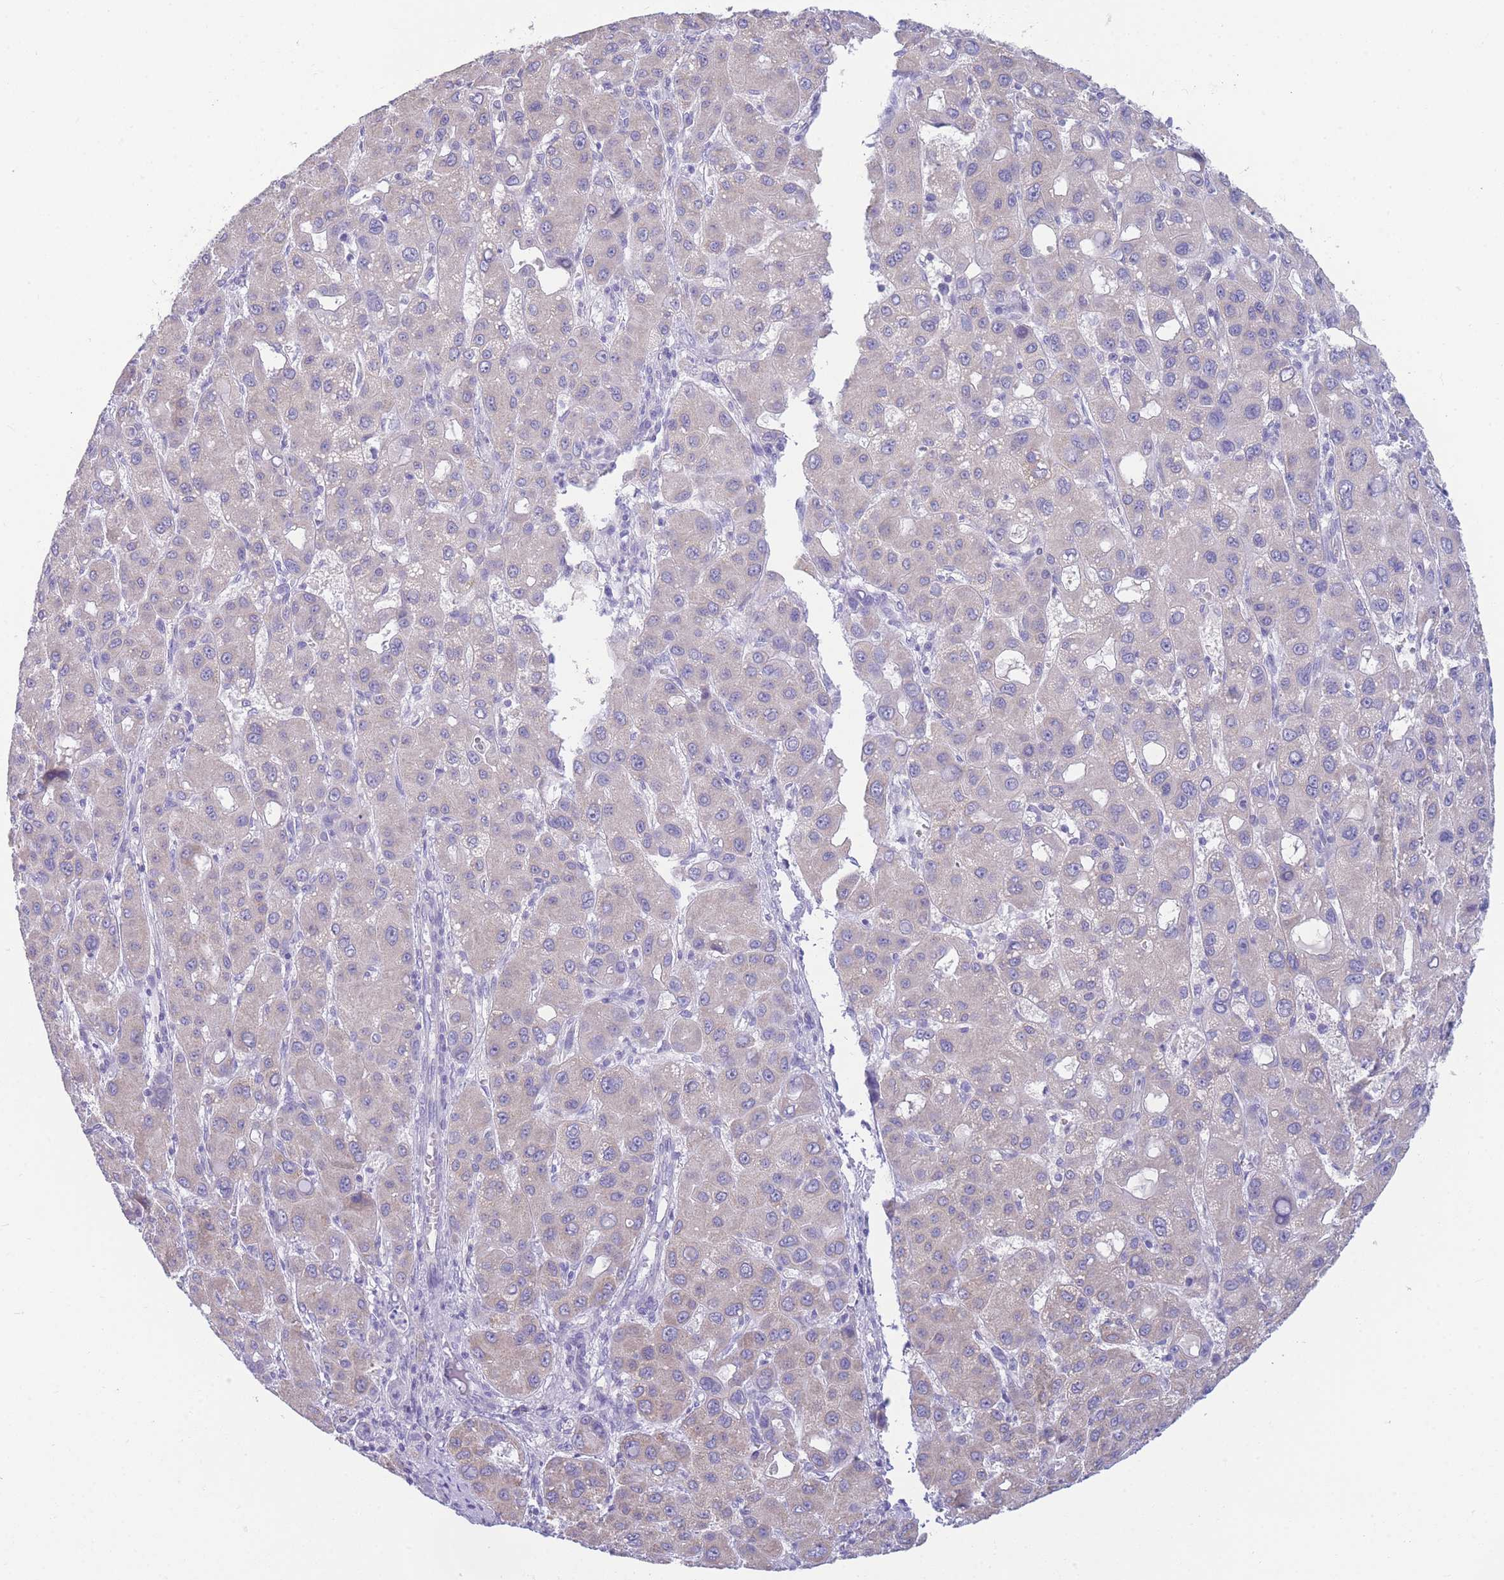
{"staining": {"intensity": "weak", "quantity": "<25%", "location": "cytoplasmic/membranous"}, "tissue": "liver cancer", "cell_type": "Tumor cells", "image_type": "cancer", "snomed": [{"axis": "morphology", "description": "Carcinoma, Hepatocellular, NOS"}, {"axis": "topography", "description": "Liver"}], "caption": "Tumor cells show no significant staining in hepatocellular carcinoma (liver).", "gene": "DHRS11", "patient": {"sex": "male", "age": 55}}